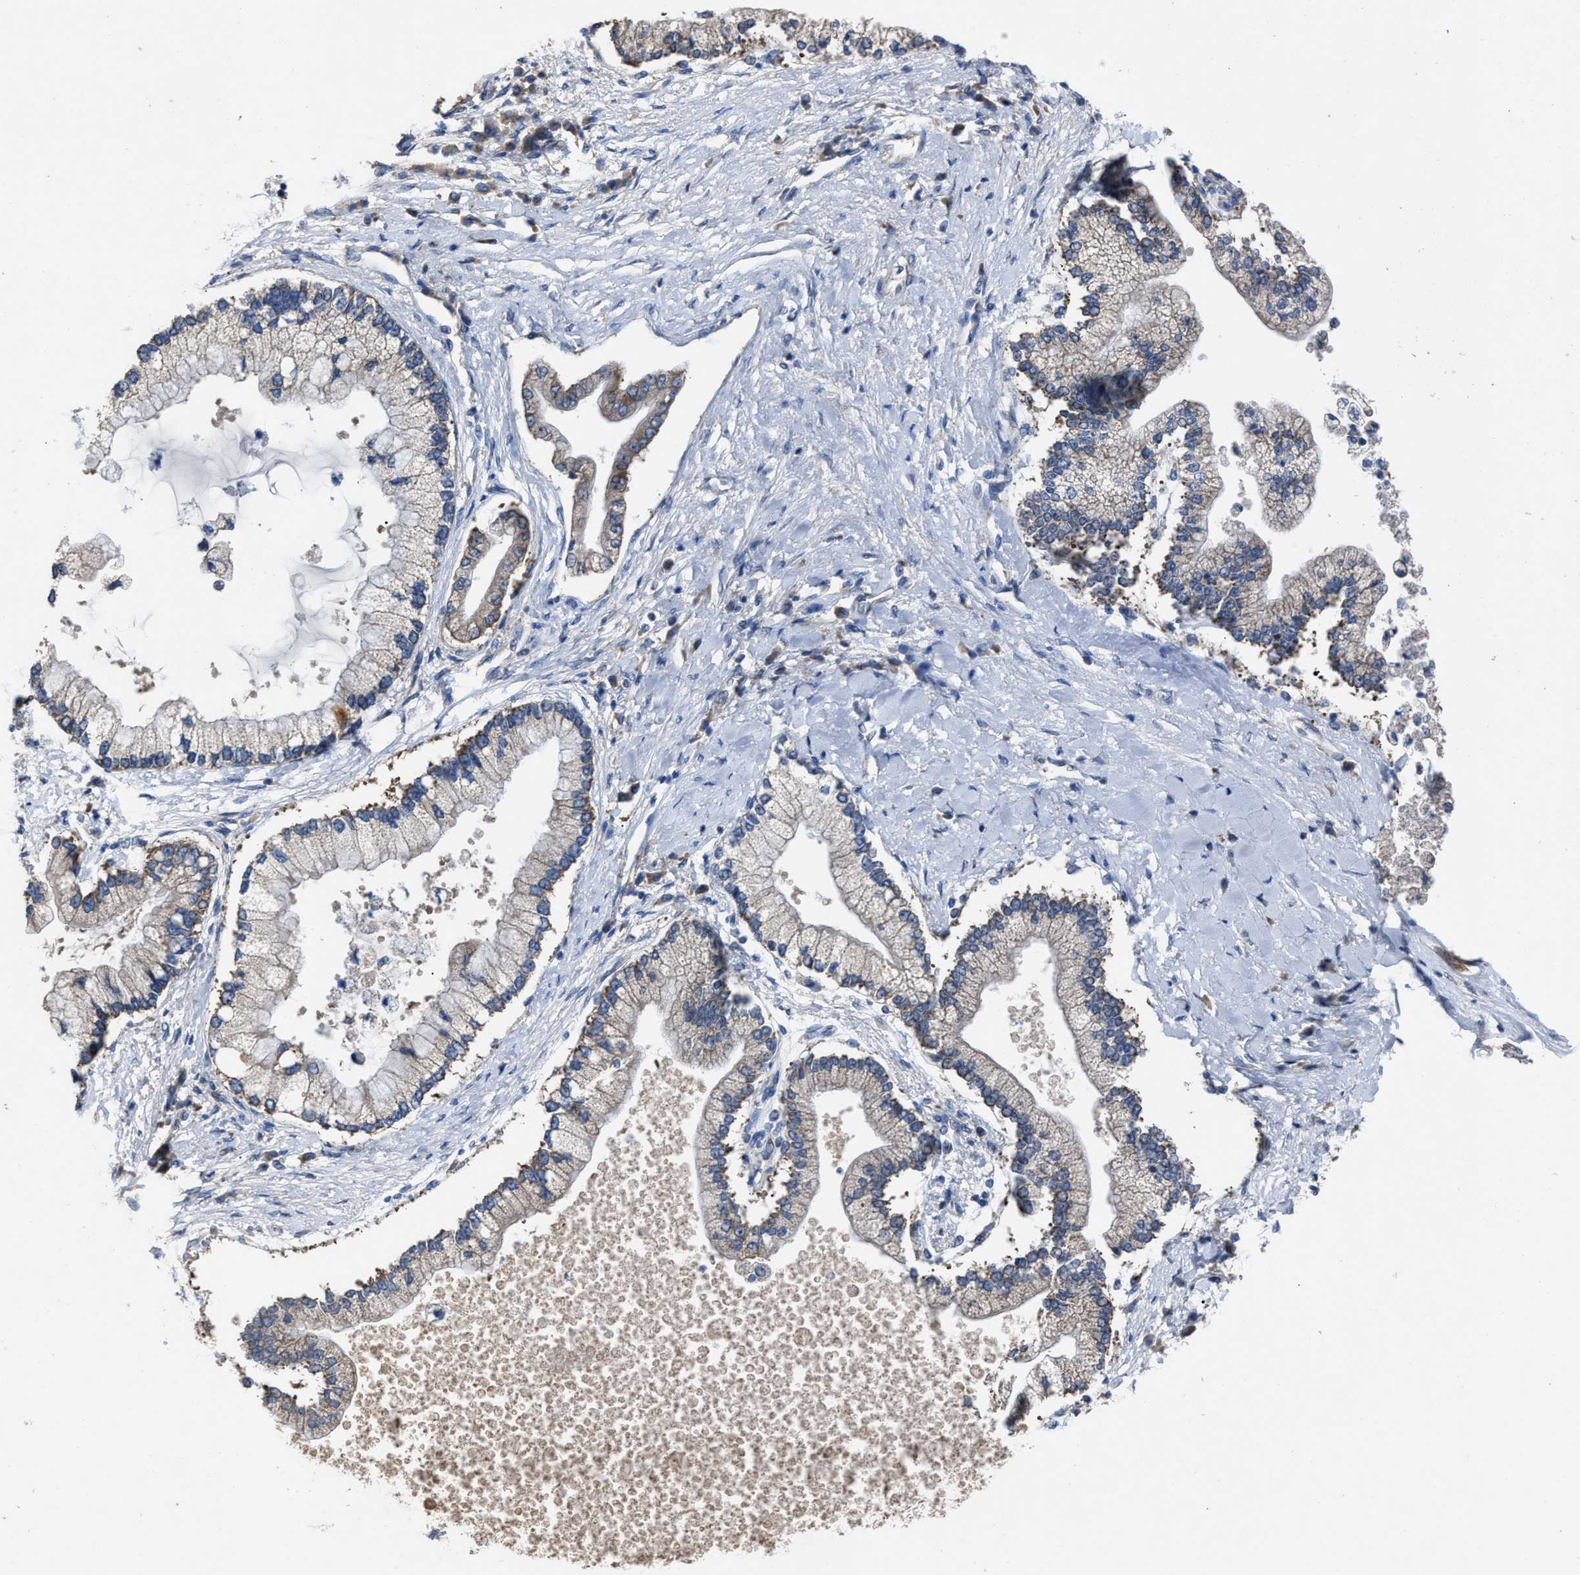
{"staining": {"intensity": "negative", "quantity": "none", "location": "none"}, "tissue": "liver cancer", "cell_type": "Tumor cells", "image_type": "cancer", "snomed": [{"axis": "morphology", "description": "Cholangiocarcinoma"}, {"axis": "topography", "description": "Liver"}], "caption": "This photomicrograph is of liver cholangiocarcinoma stained with immunohistochemistry (IHC) to label a protein in brown with the nuclei are counter-stained blue. There is no staining in tumor cells.", "gene": "UPF1", "patient": {"sex": "male", "age": 50}}